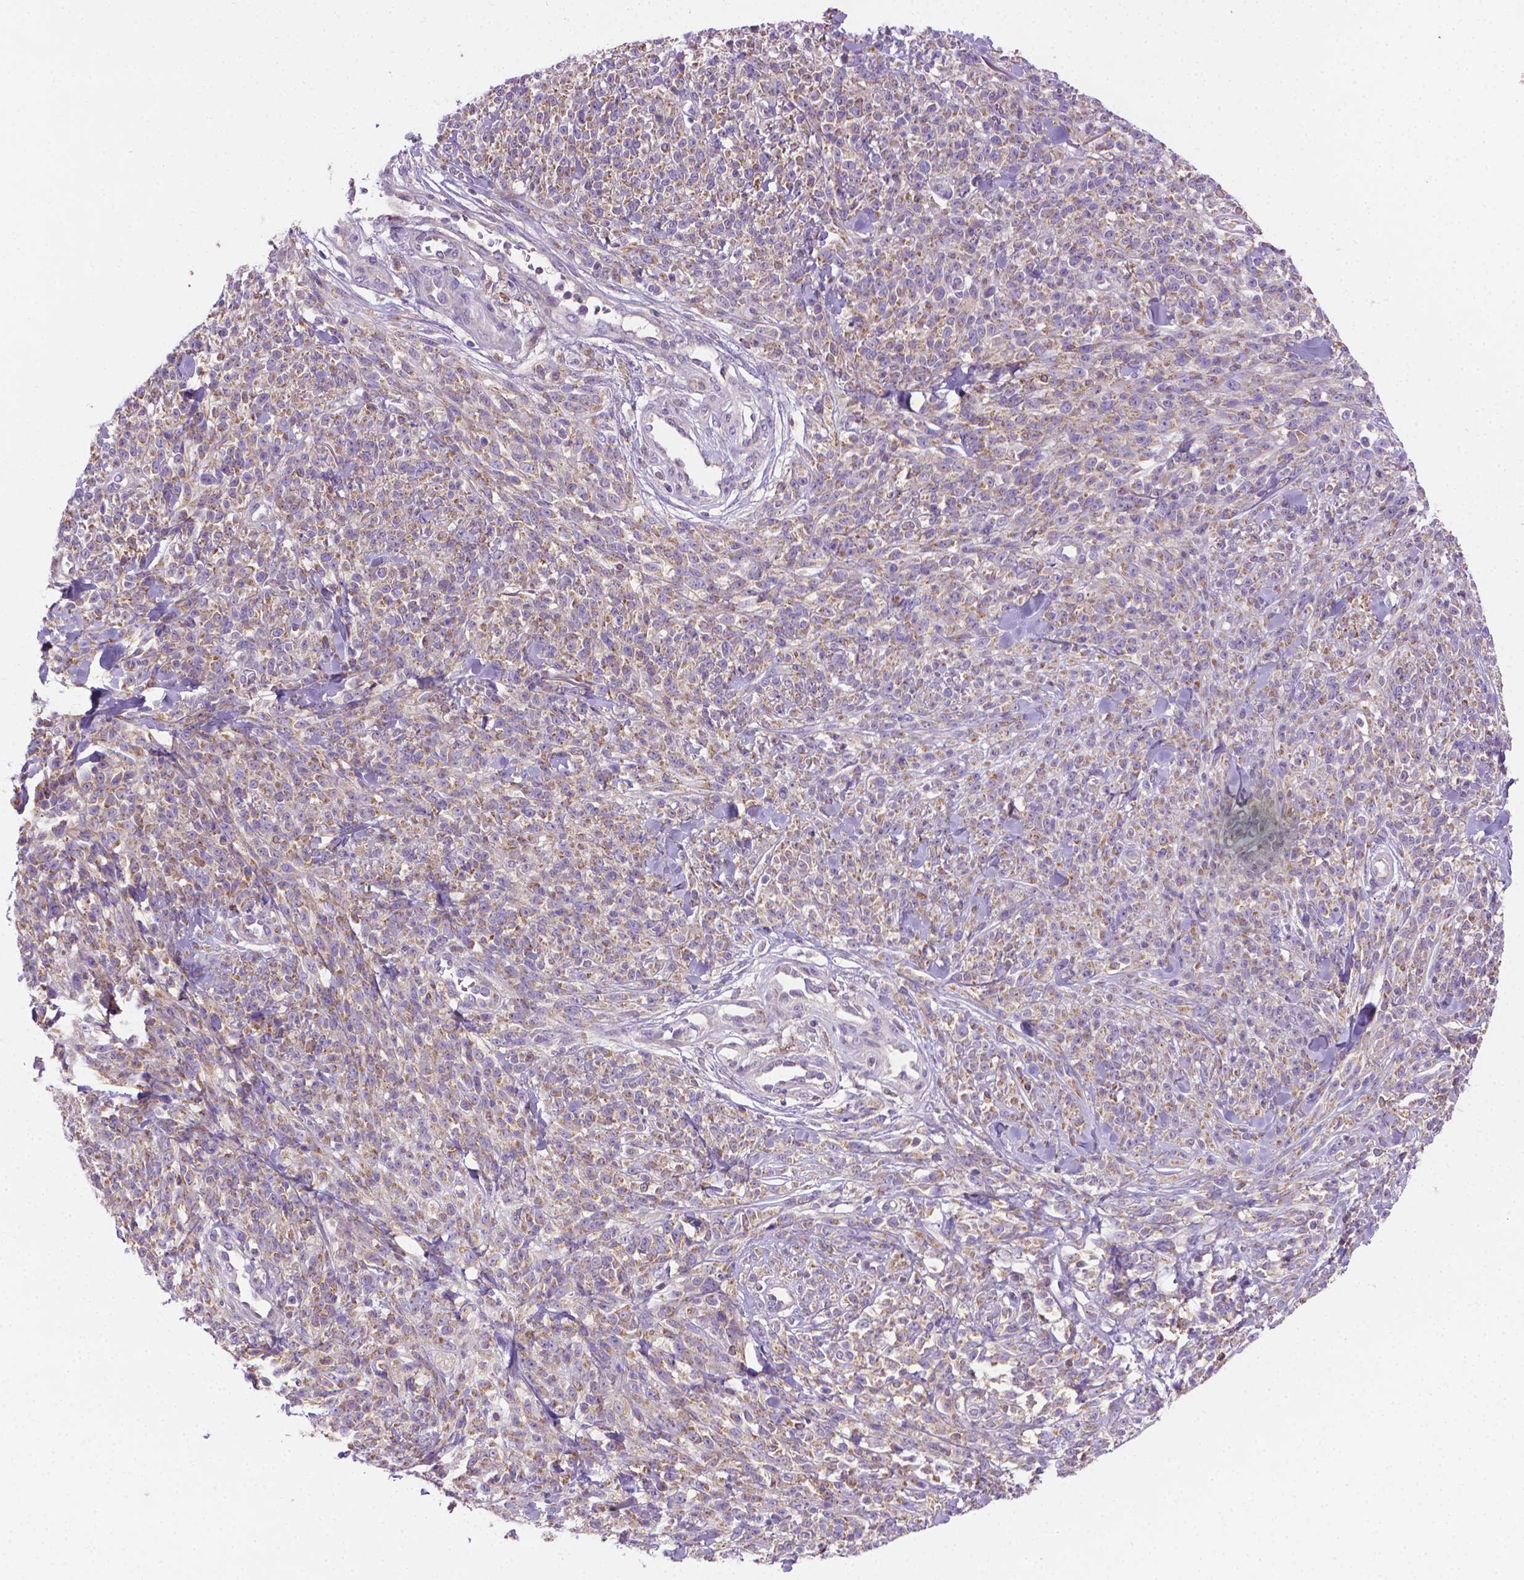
{"staining": {"intensity": "weak", "quantity": ">75%", "location": "cytoplasmic/membranous"}, "tissue": "melanoma", "cell_type": "Tumor cells", "image_type": "cancer", "snomed": [{"axis": "morphology", "description": "Malignant melanoma, NOS"}, {"axis": "topography", "description": "Skin"}, {"axis": "topography", "description": "Skin of trunk"}], "caption": "IHC (DAB (3,3'-diaminobenzidine)) staining of melanoma displays weak cytoplasmic/membranous protein positivity in about >75% of tumor cells.", "gene": "SLC51B", "patient": {"sex": "male", "age": 74}}